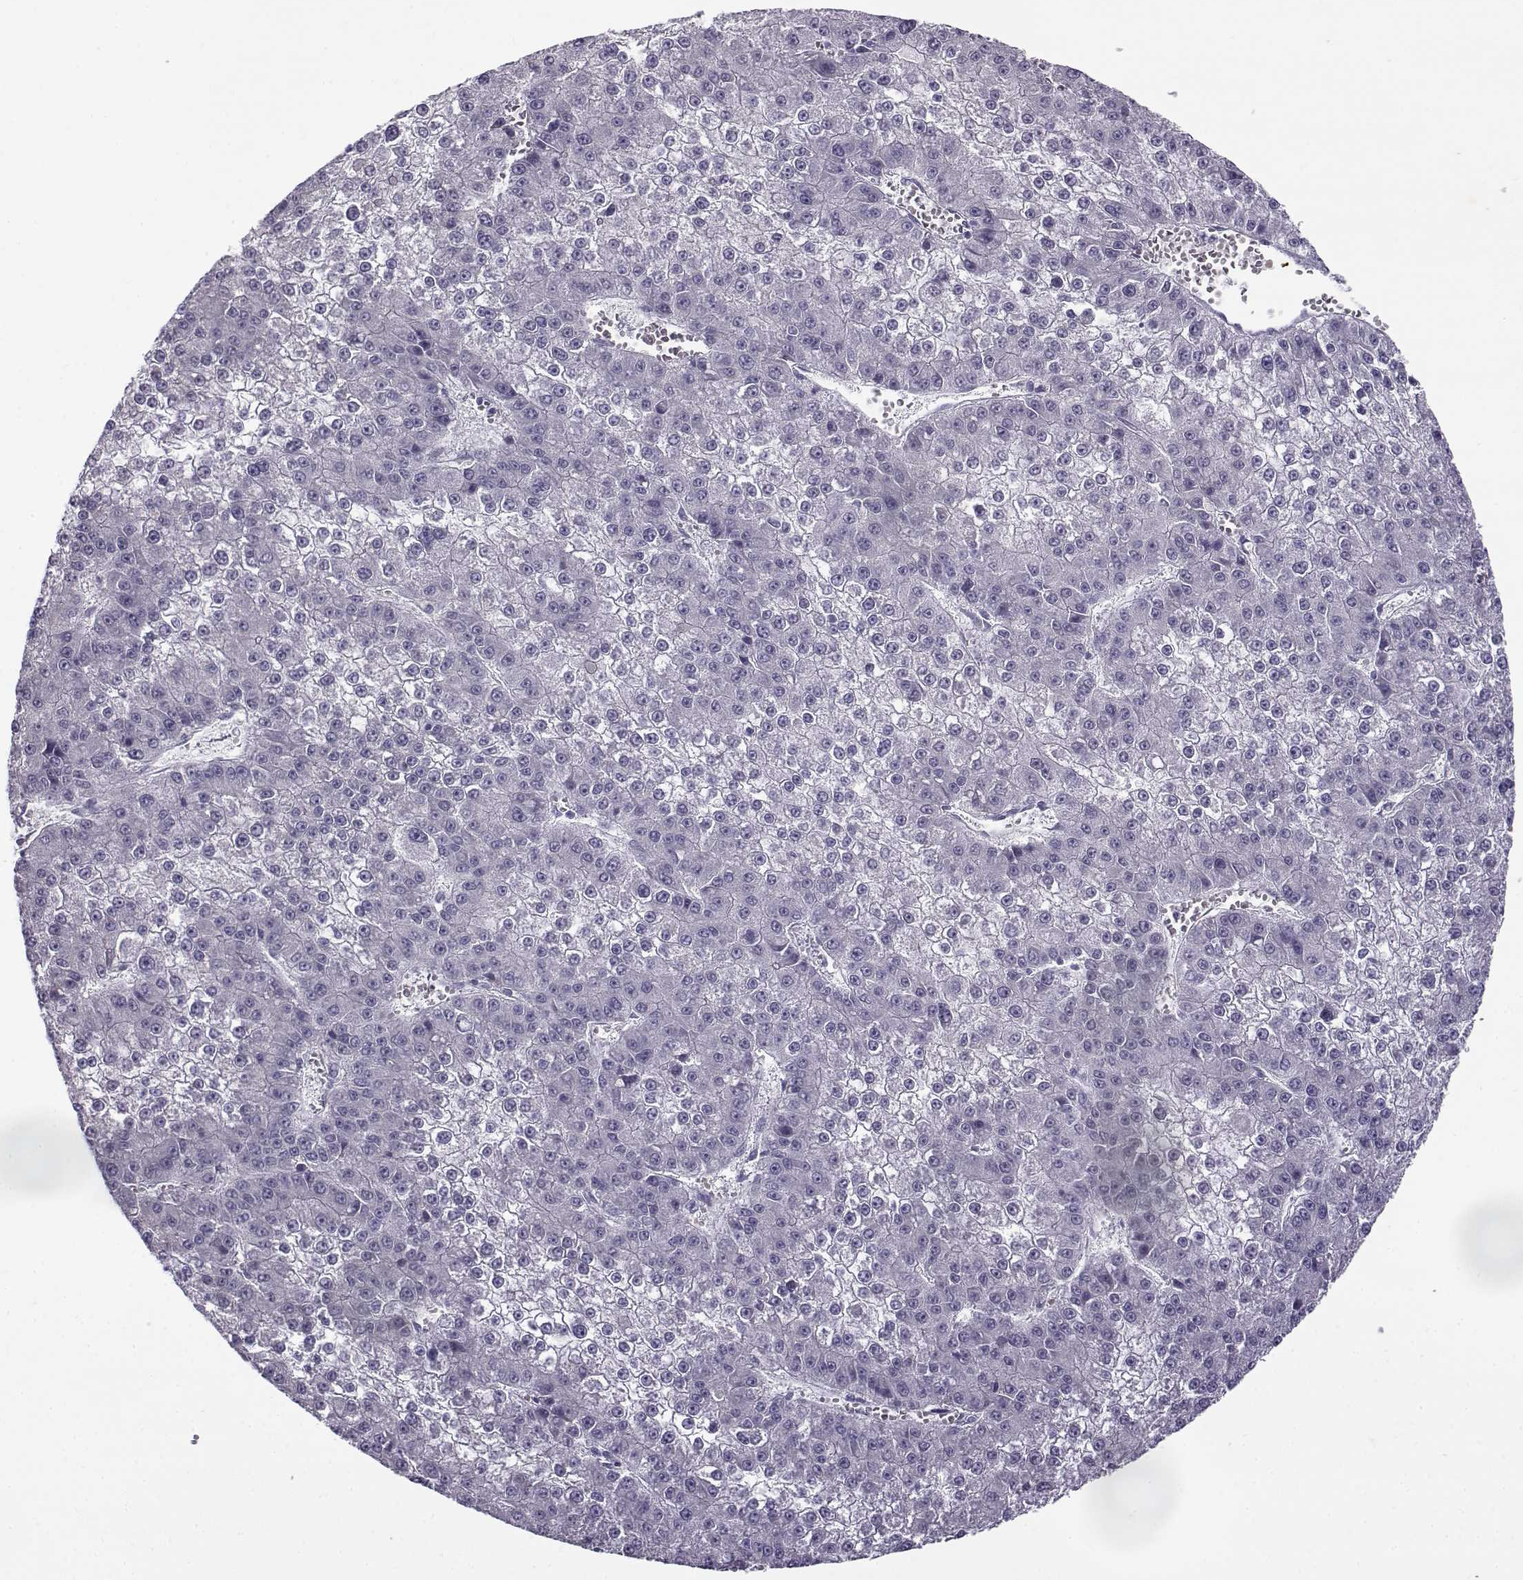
{"staining": {"intensity": "negative", "quantity": "none", "location": "none"}, "tissue": "liver cancer", "cell_type": "Tumor cells", "image_type": "cancer", "snomed": [{"axis": "morphology", "description": "Carcinoma, Hepatocellular, NOS"}, {"axis": "topography", "description": "Liver"}], "caption": "Tumor cells are negative for brown protein staining in liver hepatocellular carcinoma. (Immunohistochemistry (ihc), brightfield microscopy, high magnification).", "gene": "TEX55", "patient": {"sex": "female", "age": 73}}